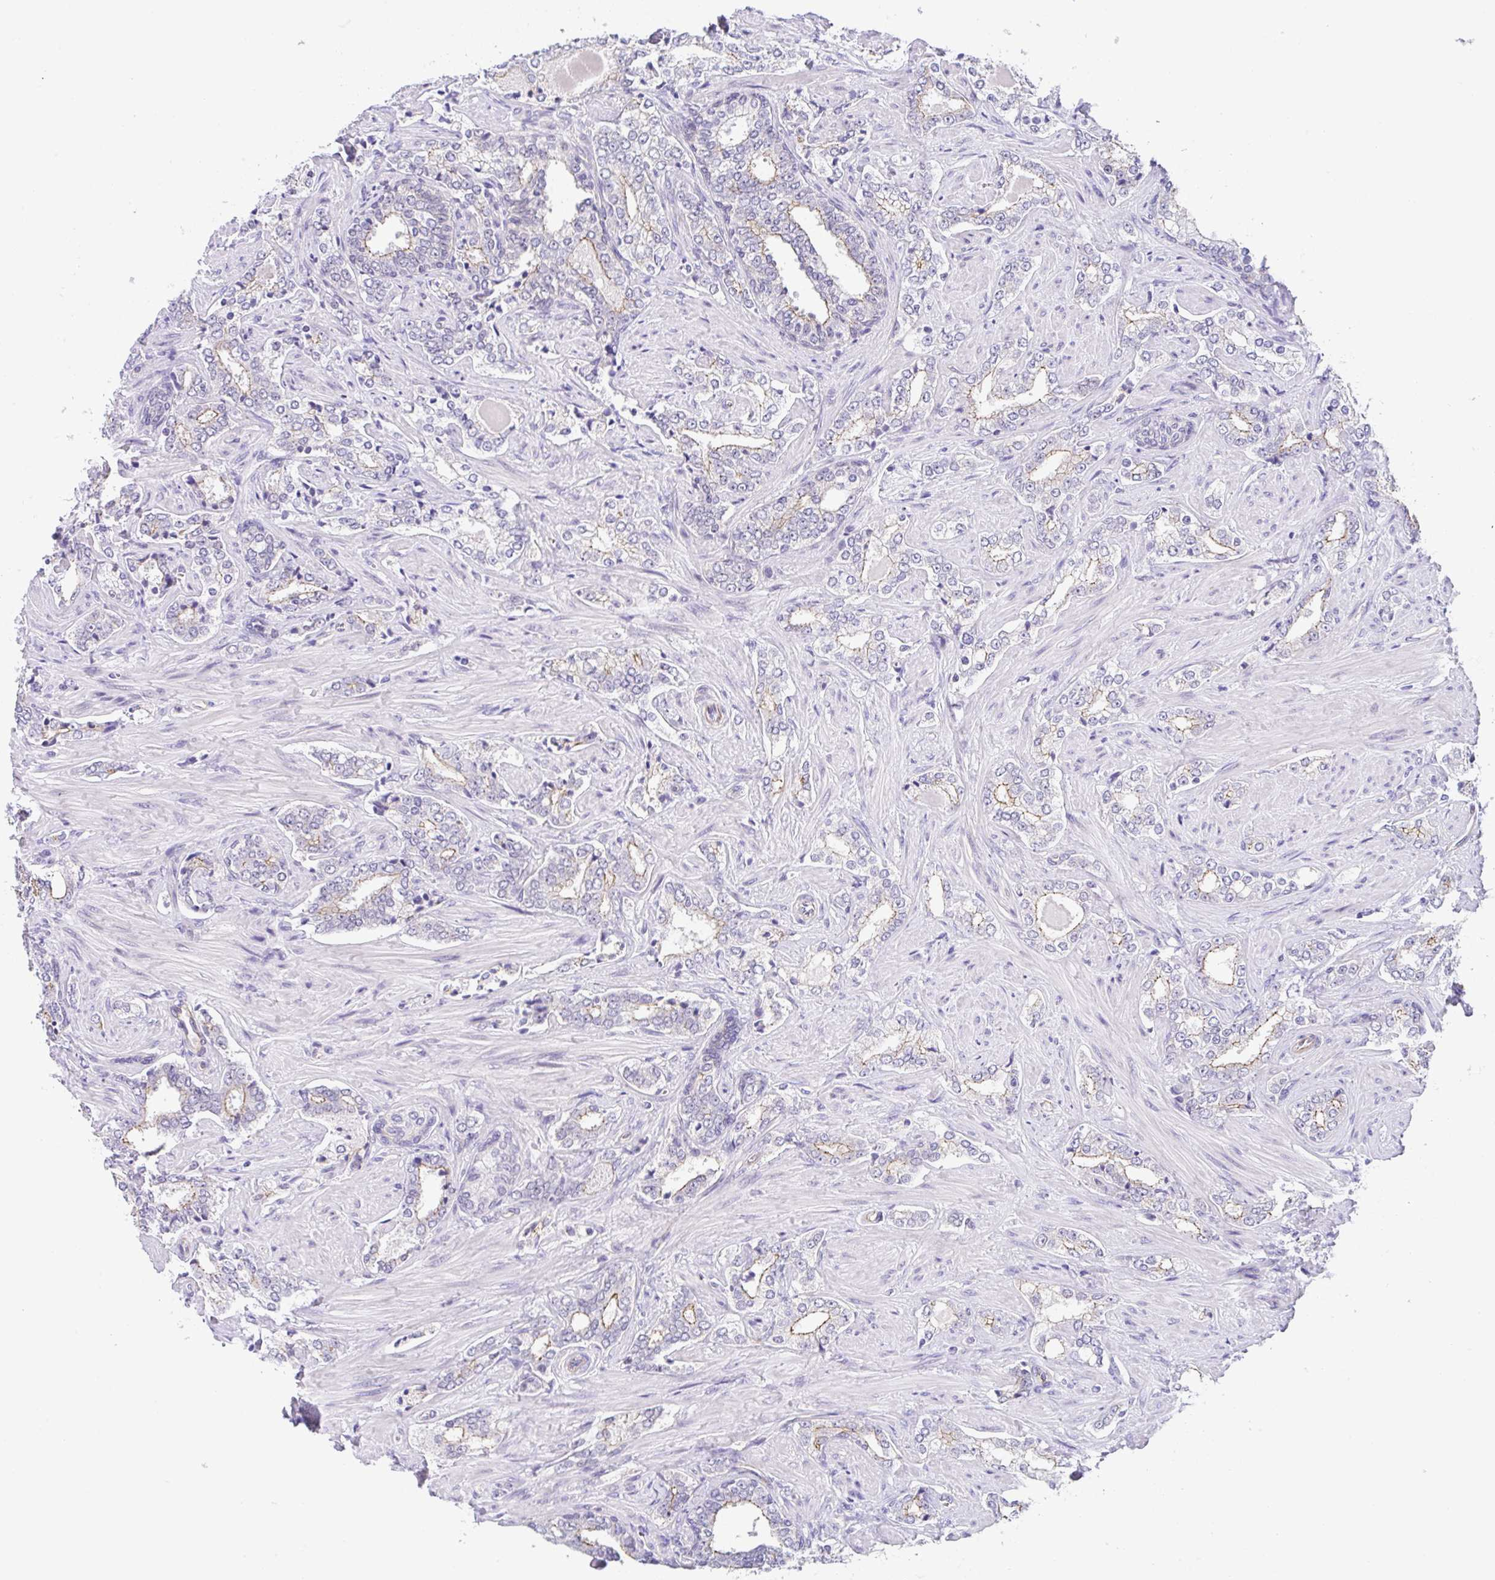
{"staining": {"intensity": "weak", "quantity": "<25%", "location": "cytoplasmic/membranous"}, "tissue": "prostate cancer", "cell_type": "Tumor cells", "image_type": "cancer", "snomed": [{"axis": "morphology", "description": "Adenocarcinoma, High grade"}, {"axis": "topography", "description": "Prostate"}], "caption": "The immunohistochemistry histopathology image has no significant expression in tumor cells of prostate adenocarcinoma (high-grade) tissue.", "gene": "CGNL1", "patient": {"sex": "male", "age": 60}}